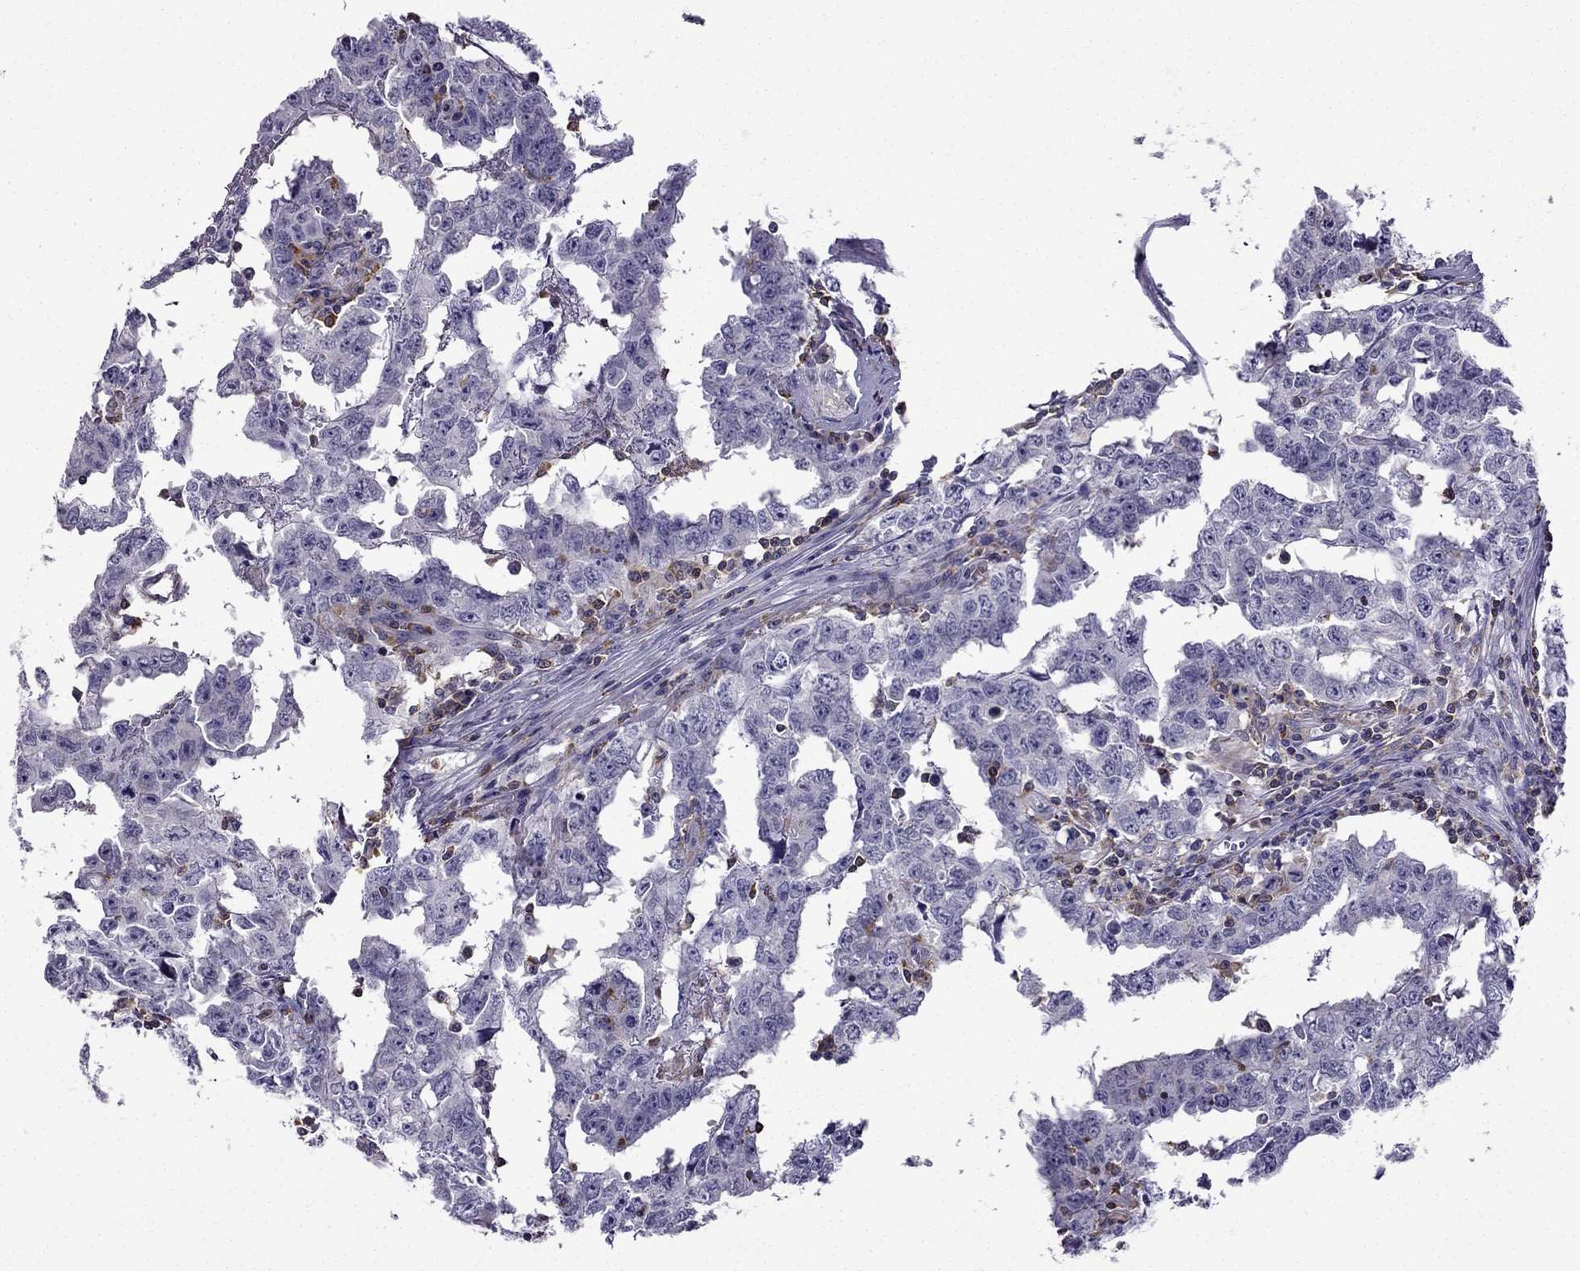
{"staining": {"intensity": "negative", "quantity": "none", "location": "none"}, "tissue": "testis cancer", "cell_type": "Tumor cells", "image_type": "cancer", "snomed": [{"axis": "morphology", "description": "Carcinoma, Embryonal, NOS"}, {"axis": "topography", "description": "Testis"}], "caption": "IHC of human embryonal carcinoma (testis) displays no expression in tumor cells.", "gene": "CCK", "patient": {"sex": "male", "age": 22}}